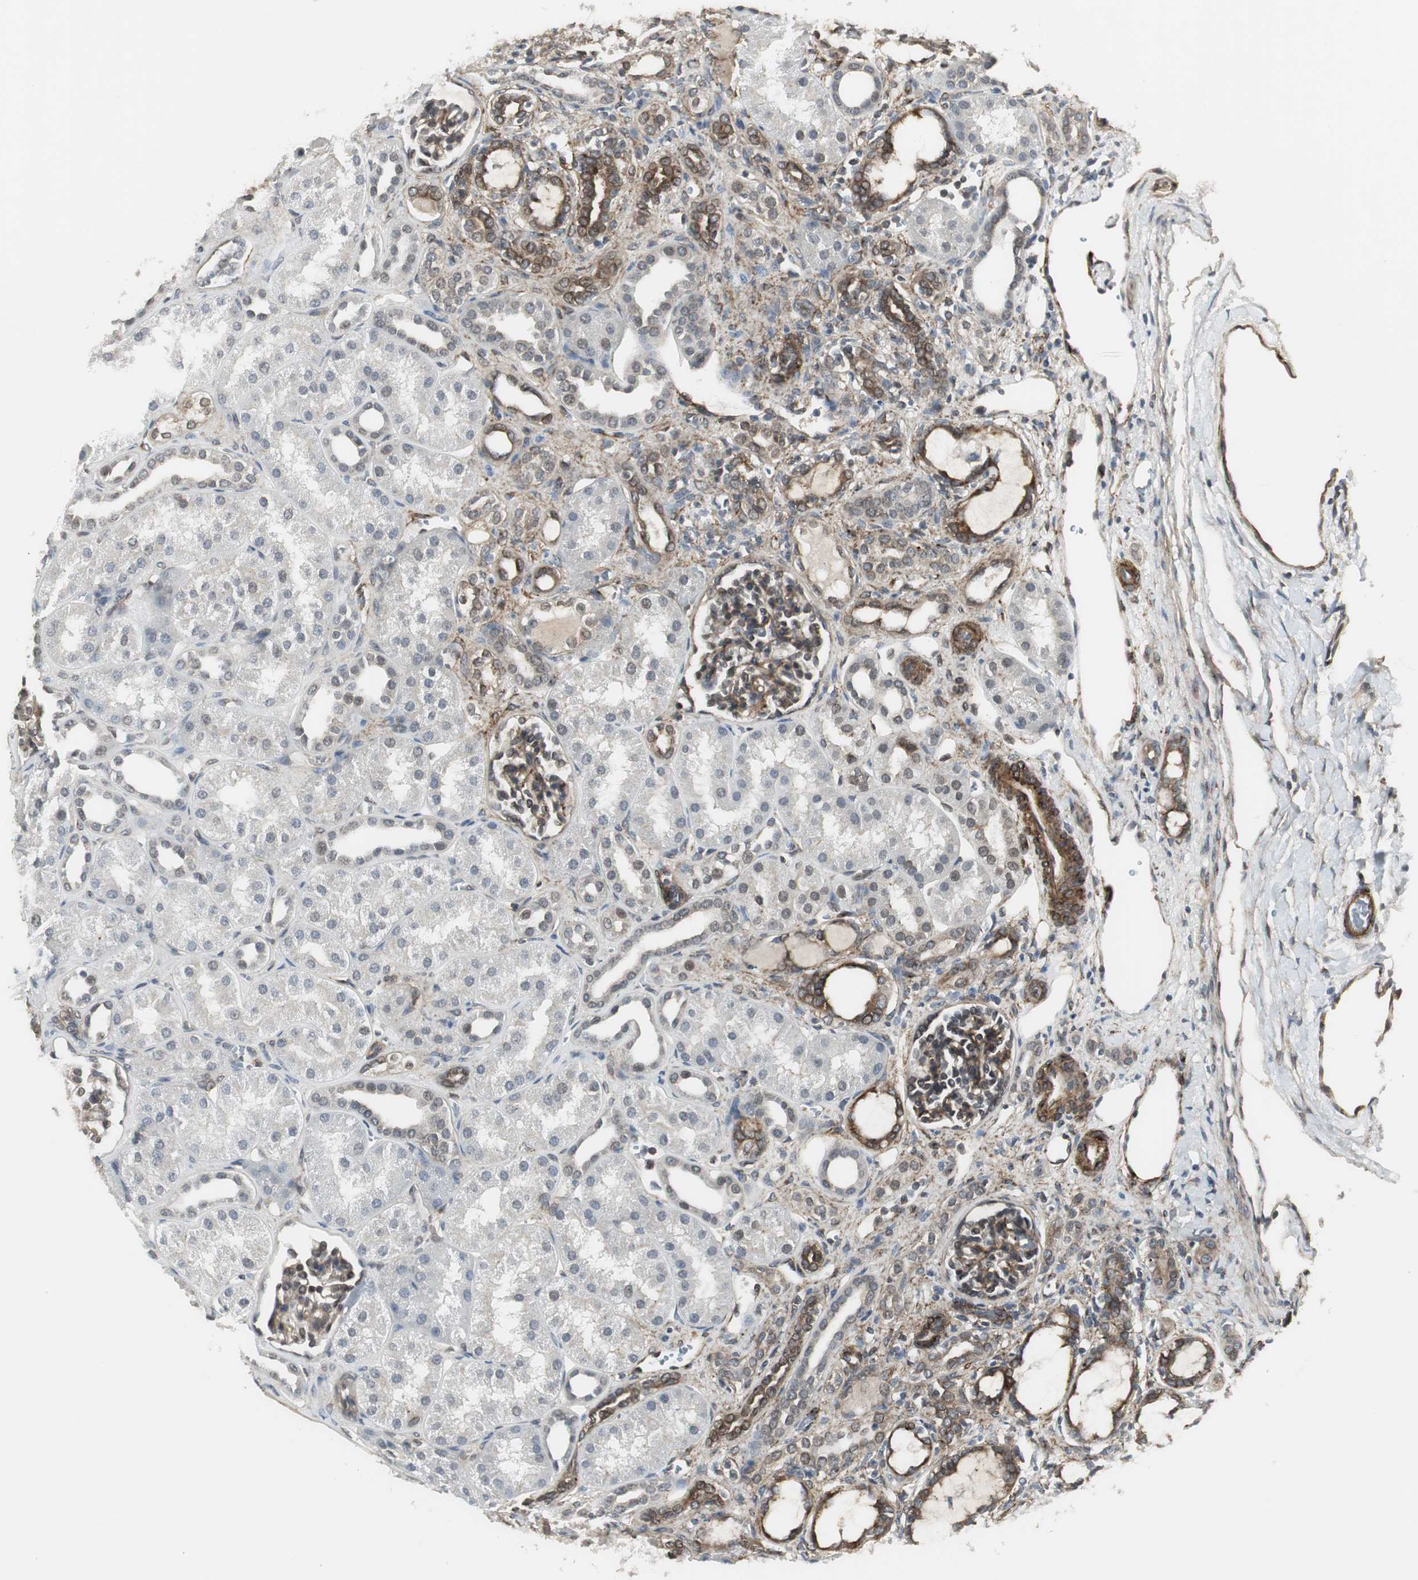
{"staining": {"intensity": "moderate", "quantity": "25%-75%", "location": "cytoplasmic/membranous"}, "tissue": "kidney", "cell_type": "Cells in glomeruli", "image_type": "normal", "snomed": [{"axis": "morphology", "description": "Normal tissue, NOS"}, {"axis": "topography", "description": "Kidney"}], "caption": "Immunohistochemical staining of normal human kidney exhibits medium levels of moderate cytoplasmic/membranous staining in approximately 25%-75% of cells in glomeruli.", "gene": "SCYL3", "patient": {"sex": "male", "age": 7}}